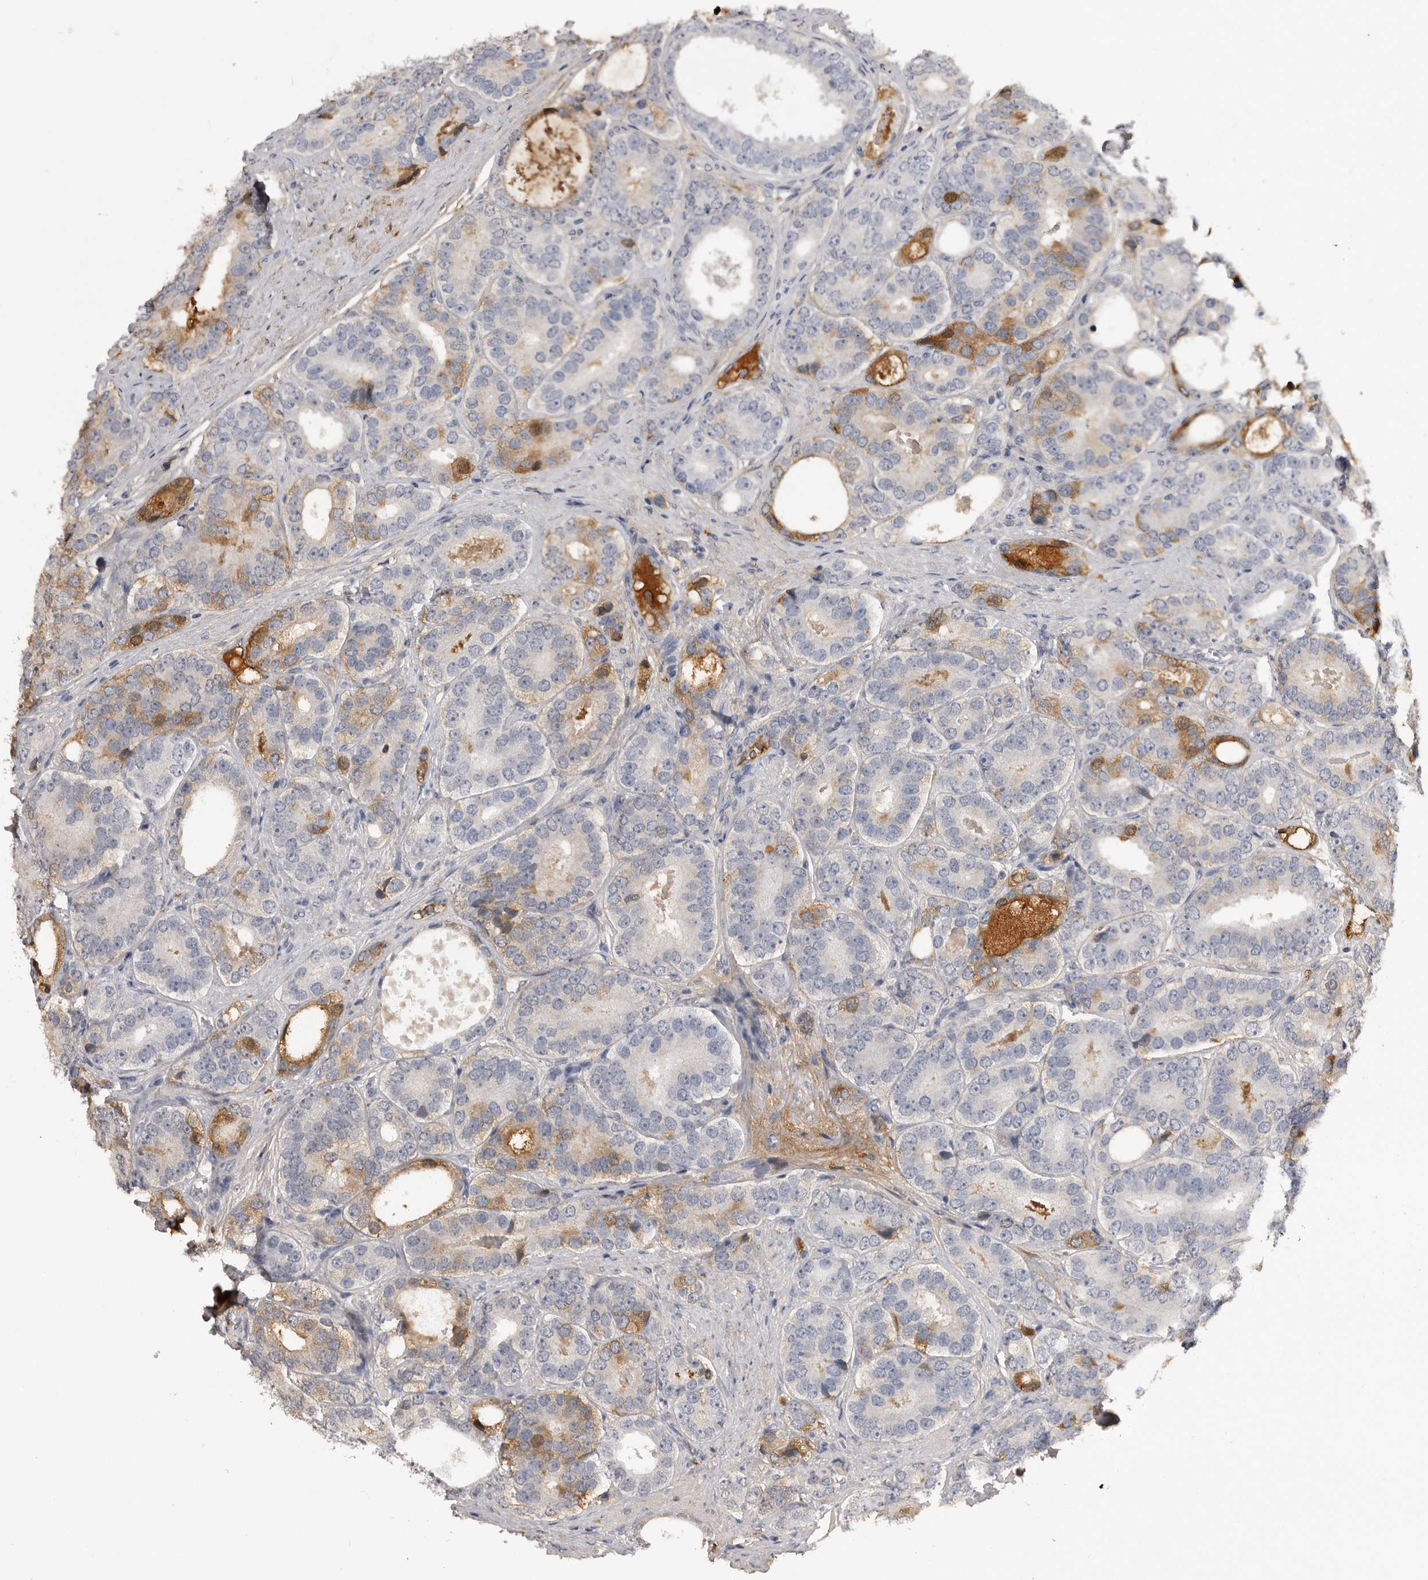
{"staining": {"intensity": "weak", "quantity": "<25%", "location": "cytoplasmic/membranous"}, "tissue": "prostate cancer", "cell_type": "Tumor cells", "image_type": "cancer", "snomed": [{"axis": "morphology", "description": "Adenocarcinoma, High grade"}, {"axis": "topography", "description": "Prostate"}], "caption": "Tumor cells show no significant positivity in adenocarcinoma (high-grade) (prostate).", "gene": "AHSG", "patient": {"sex": "male", "age": 56}}